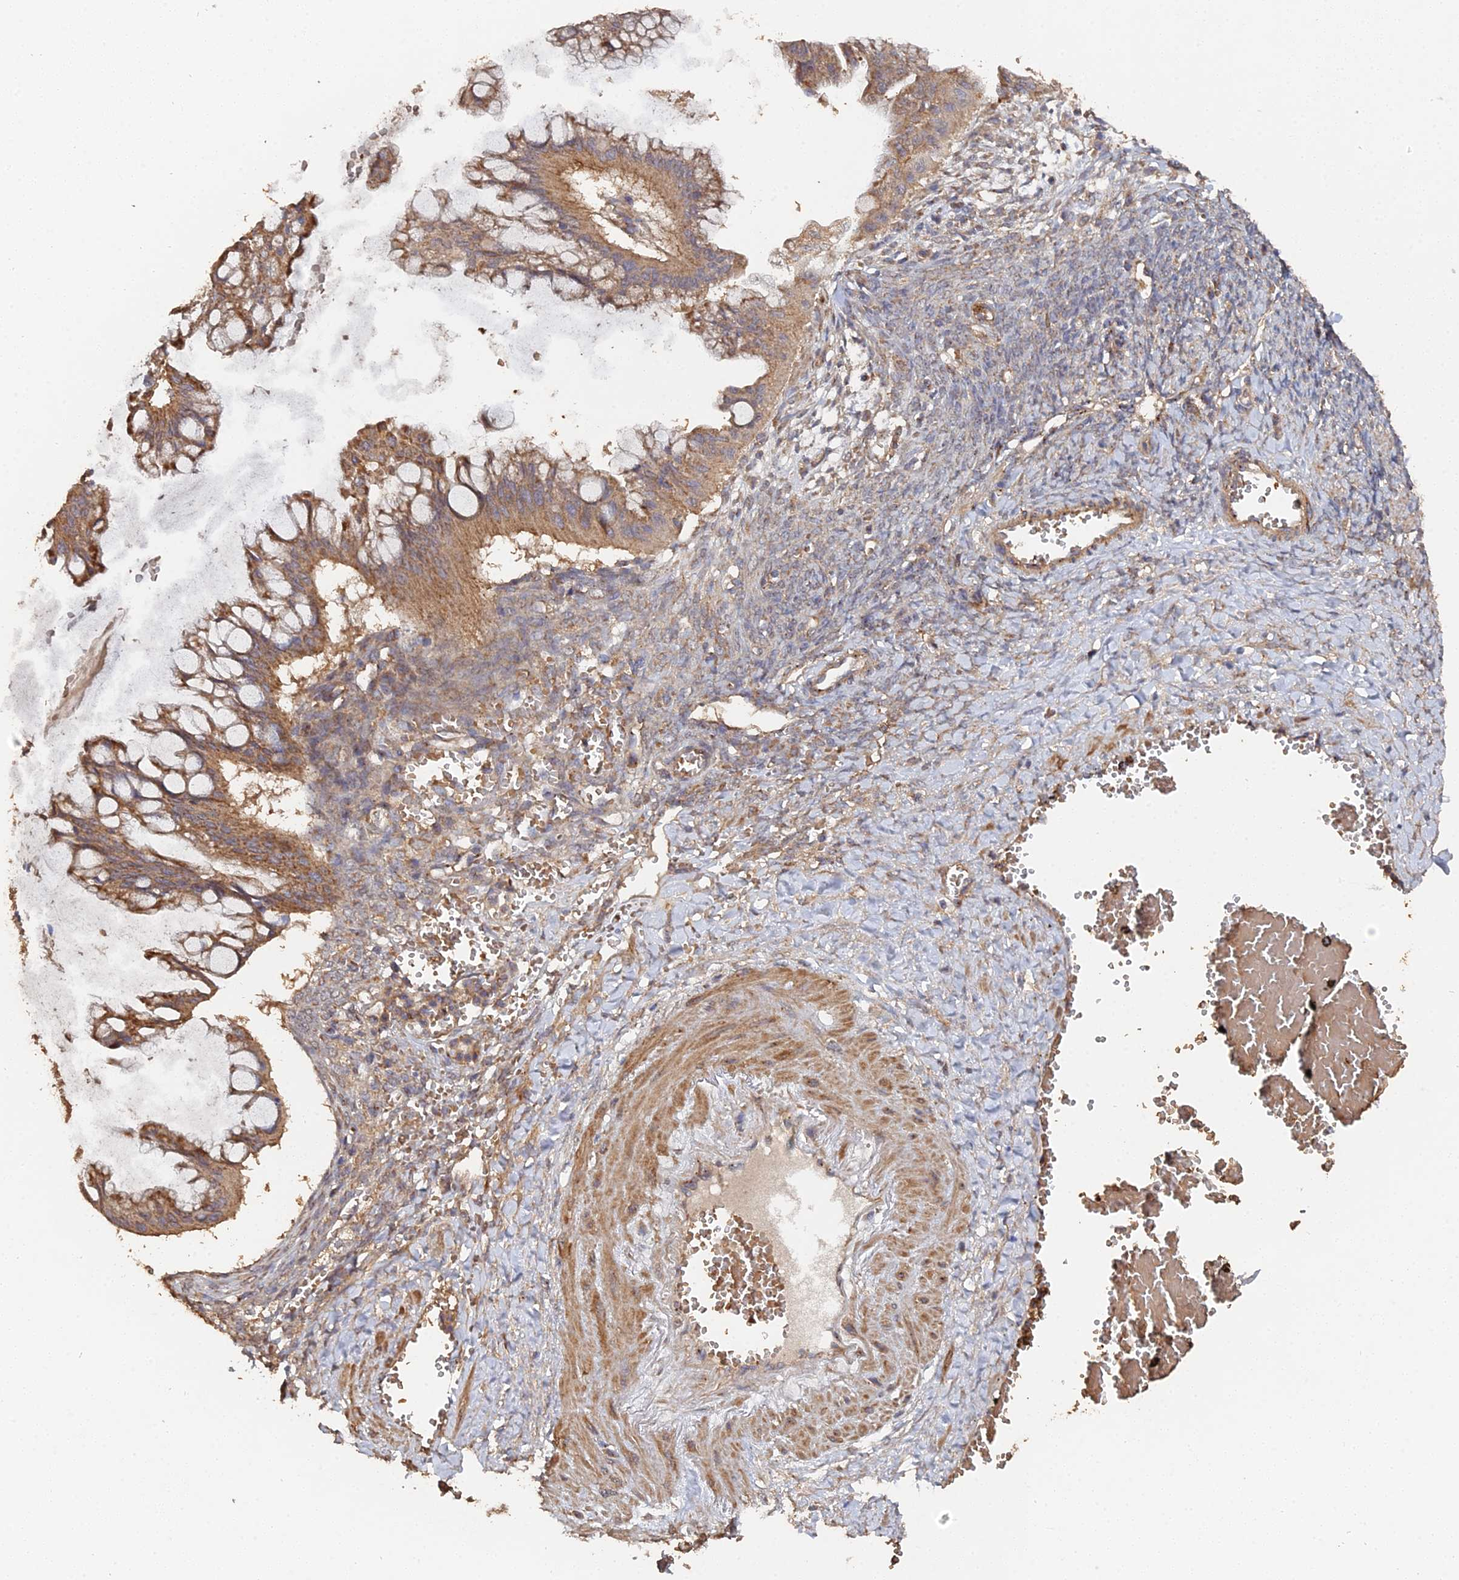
{"staining": {"intensity": "moderate", "quantity": ">75%", "location": "cytoplasmic/membranous"}, "tissue": "ovarian cancer", "cell_type": "Tumor cells", "image_type": "cancer", "snomed": [{"axis": "morphology", "description": "Cystadenocarcinoma, mucinous, NOS"}, {"axis": "topography", "description": "Ovary"}], "caption": "Immunohistochemistry photomicrograph of neoplastic tissue: ovarian mucinous cystadenocarcinoma stained using immunohistochemistry (IHC) displays medium levels of moderate protein expression localized specifically in the cytoplasmic/membranous of tumor cells, appearing as a cytoplasmic/membranous brown color.", "gene": "SPANXN4", "patient": {"sex": "female", "age": 73}}